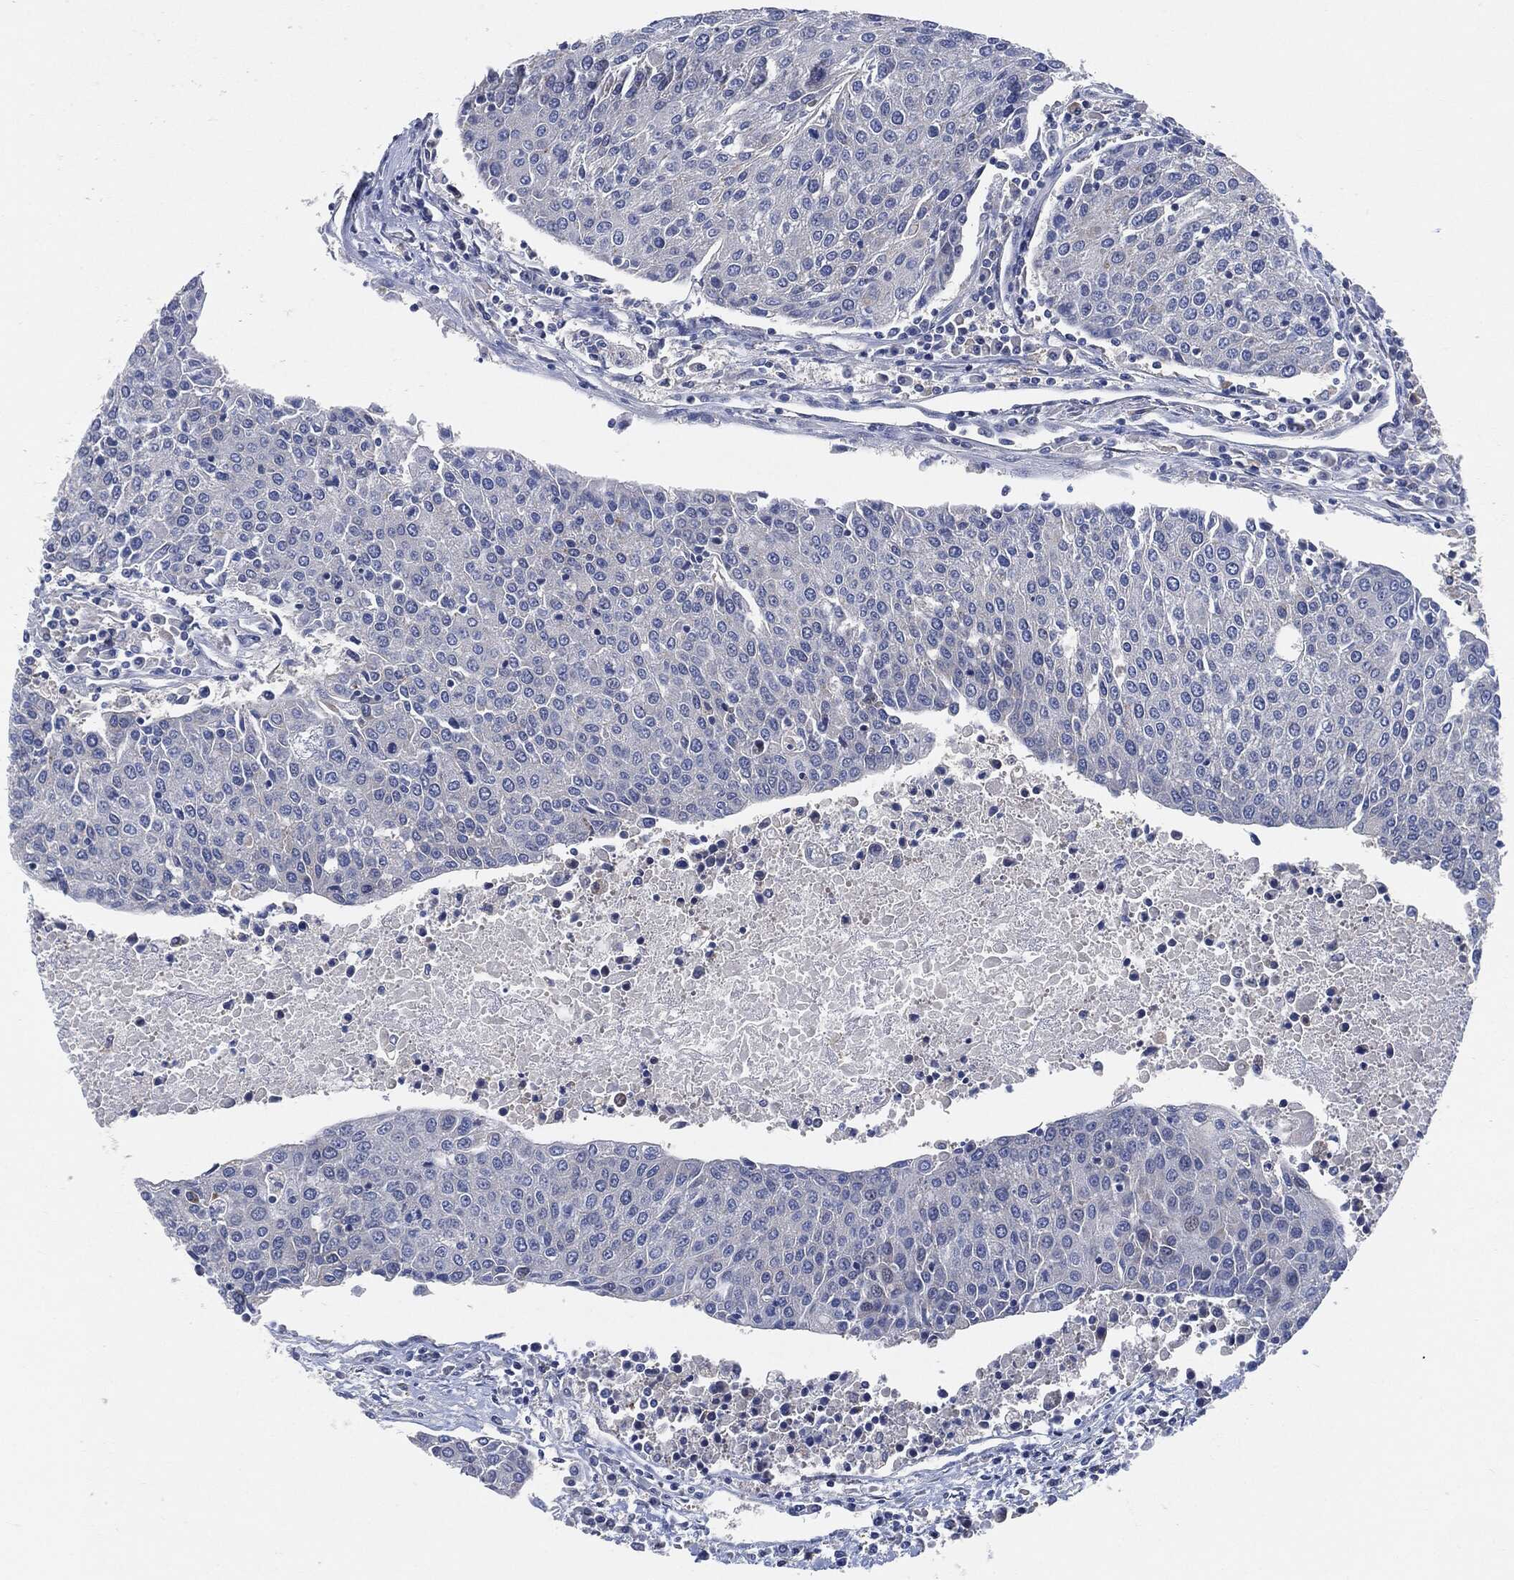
{"staining": {"intensity": "moderate", "quantity": "<25%", "location": "cytoplasmic/membranous"}, "tissue": "urothelial cancer", "cell_type": "Tumor cells", "image_type": "cancer", "snomed": [{"axis": "morphology", "description": "Urothelial carcinoma, High grade"}, {"axis": "topography", "description": "Urinary bladder"}], "caption": "Urothelial carcinoma (high-grade) was stained to show a protein in brown. There is low levels of moderate cytoplasmic/membranous staining in approximately <25% of tumor cells.", "gene": "VSIG4", "patient": {"sex": "female", "age": 85}}